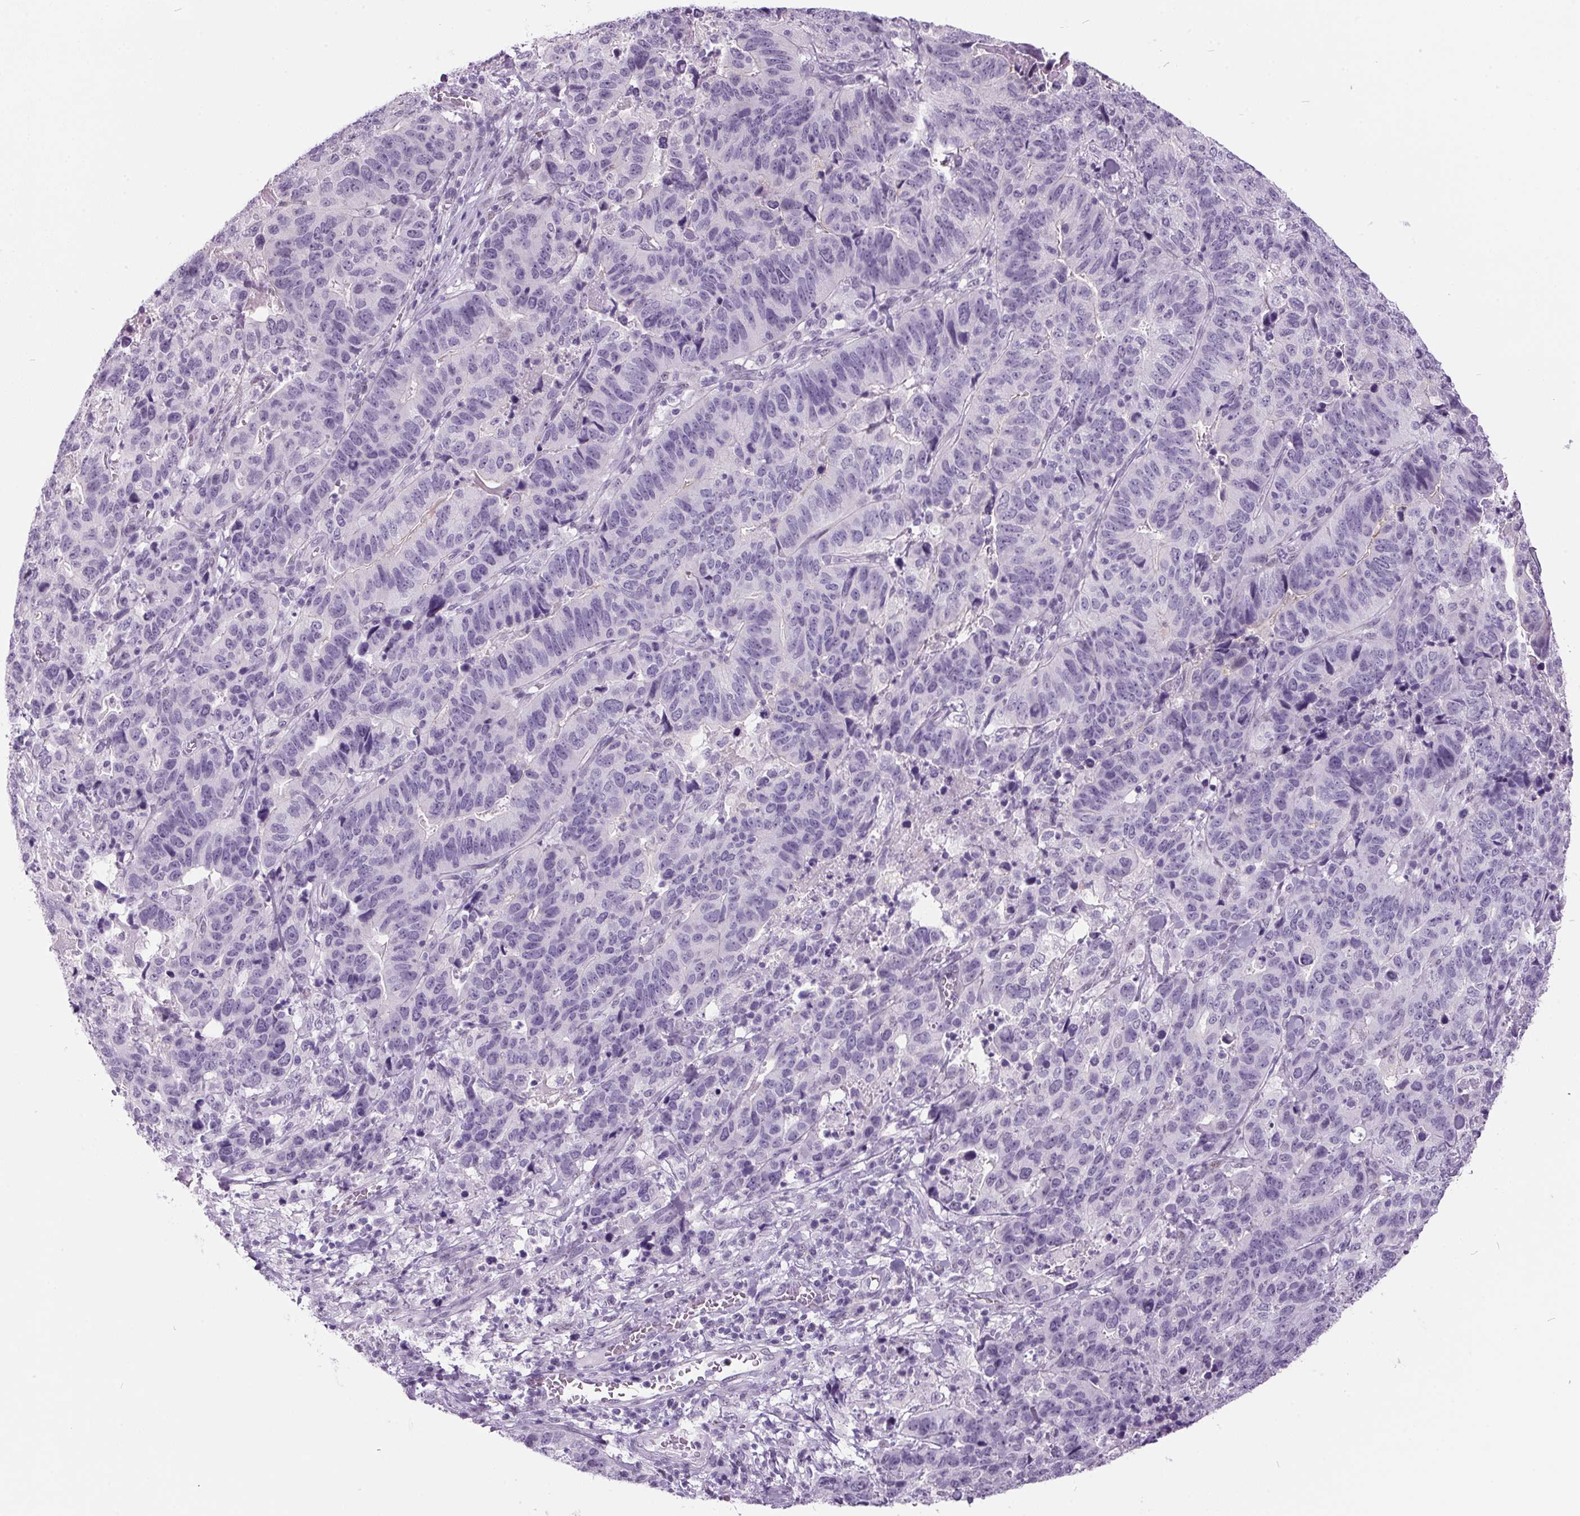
{"staining": {"intensity": "negative", "quantity": "none", "location": "none"}, "tissue": "stomach cancer", "cell_type": "Tumor cells", "image_type": "cancer", "snomed": [{"axis": "morphology", "description": "Adenocarcinoma, NOS"}, {"axis": "topography", "description": "Stomach, upper"}], "caption": "Protein analysis of stomach adenocarcinoma exhibits no significant expression in tumor cells. (Stains: DAB (3,3'-diaminobenzidine) IHC with hematoxylin counter stain, Microscopy: brightfield microscopy at high magnification).", "gene": "ODAD2", "patient": {"sex": "female", "age": 67}}